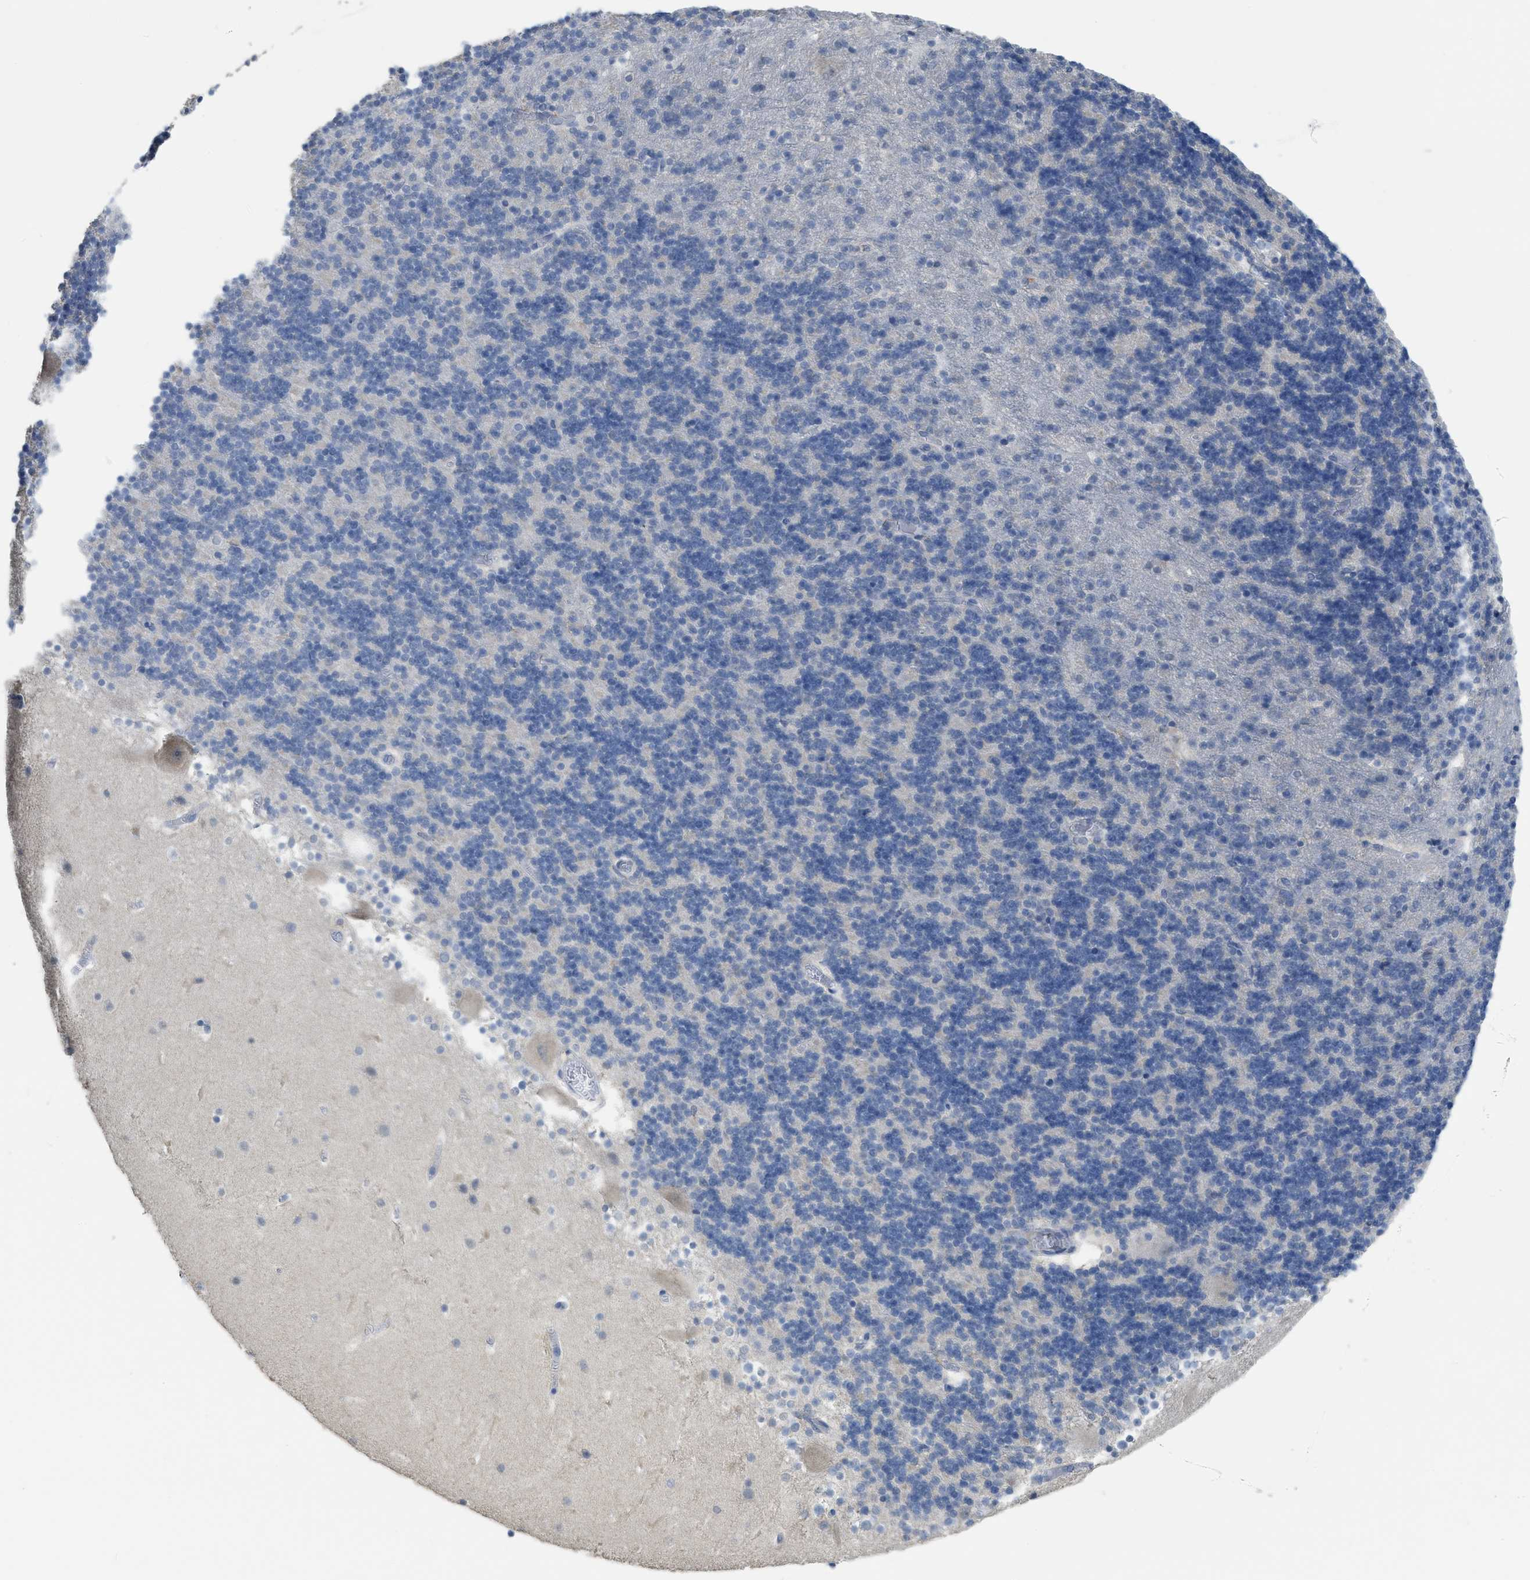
{"staining": {"intensity": "negative", "quantity": "none", "location": "none"}, "tissue": "cerebellum", "cell_type": "Cells in granular layer", "image_type": "normal", "snomed": [{"axis": "morphology", "description": "Normal tissue, NOS"}, {"axis": "topography", "description": "Cerebellum"}], "caption": "High power microscopy histopathology image of an IHC image of benign cerebellum, revealing no significant staining in cells in granular layer.", "gene": "SFXN2", "patient": {"sex": "male", "age": 45}}